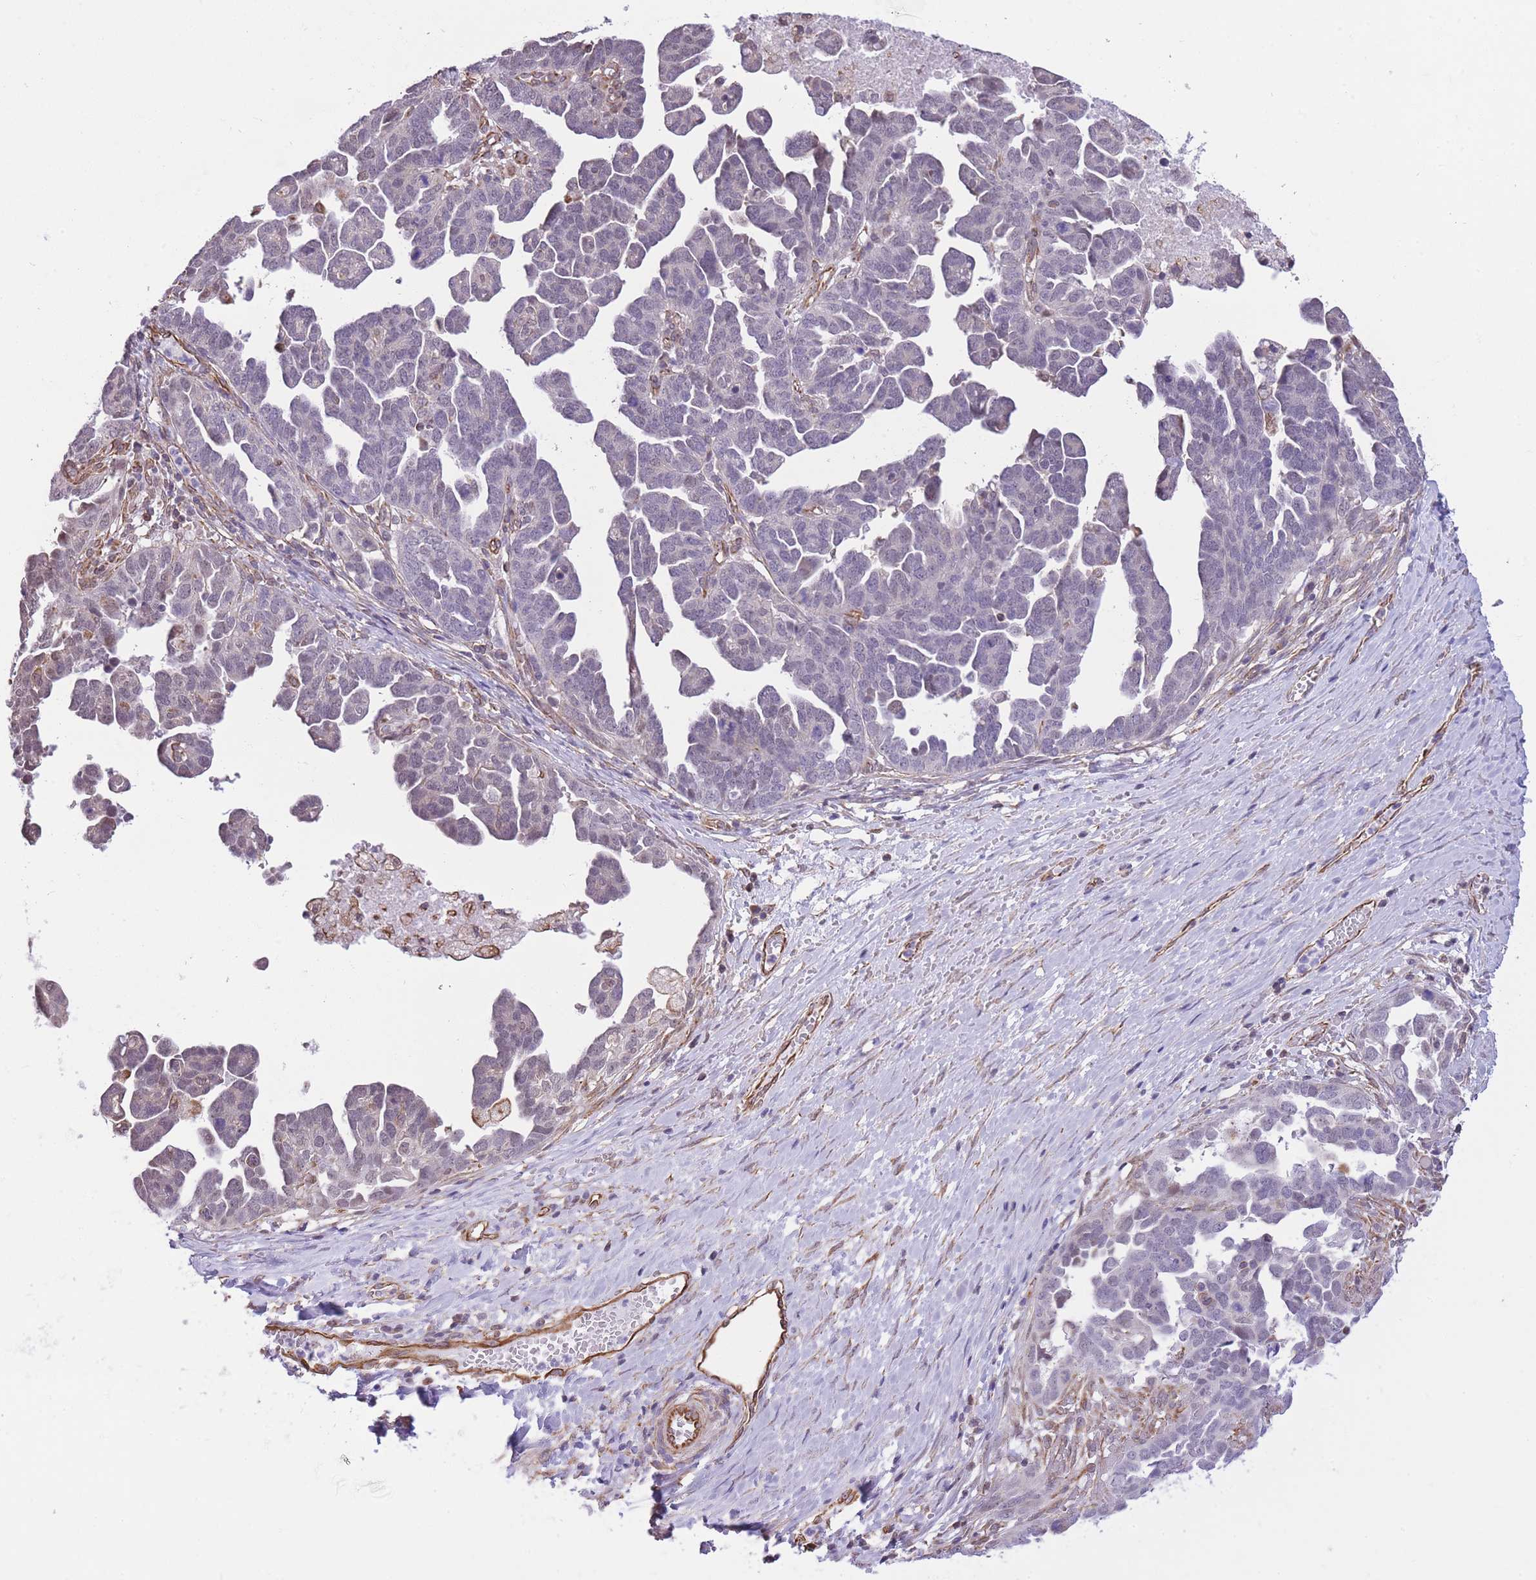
{"staining": {"intensity": "negative", "quantity": "none", "location": "none"}, "tissue": "ovarian cancer", "cell_type": "Tumor cells", "image_type": "cancer", "snomed": [{"axis": "morphology", "description": "Cystadenocarcinoma, serous, NOS"}, {"axis": "topography", "description": "Ovary"}], "caption": "Immunohistochemical staining of human ovarian cancer reveals no significant expression in tumor cells.", "gene": "PSG8", "patient": {"sex": "female", "age": 54}}